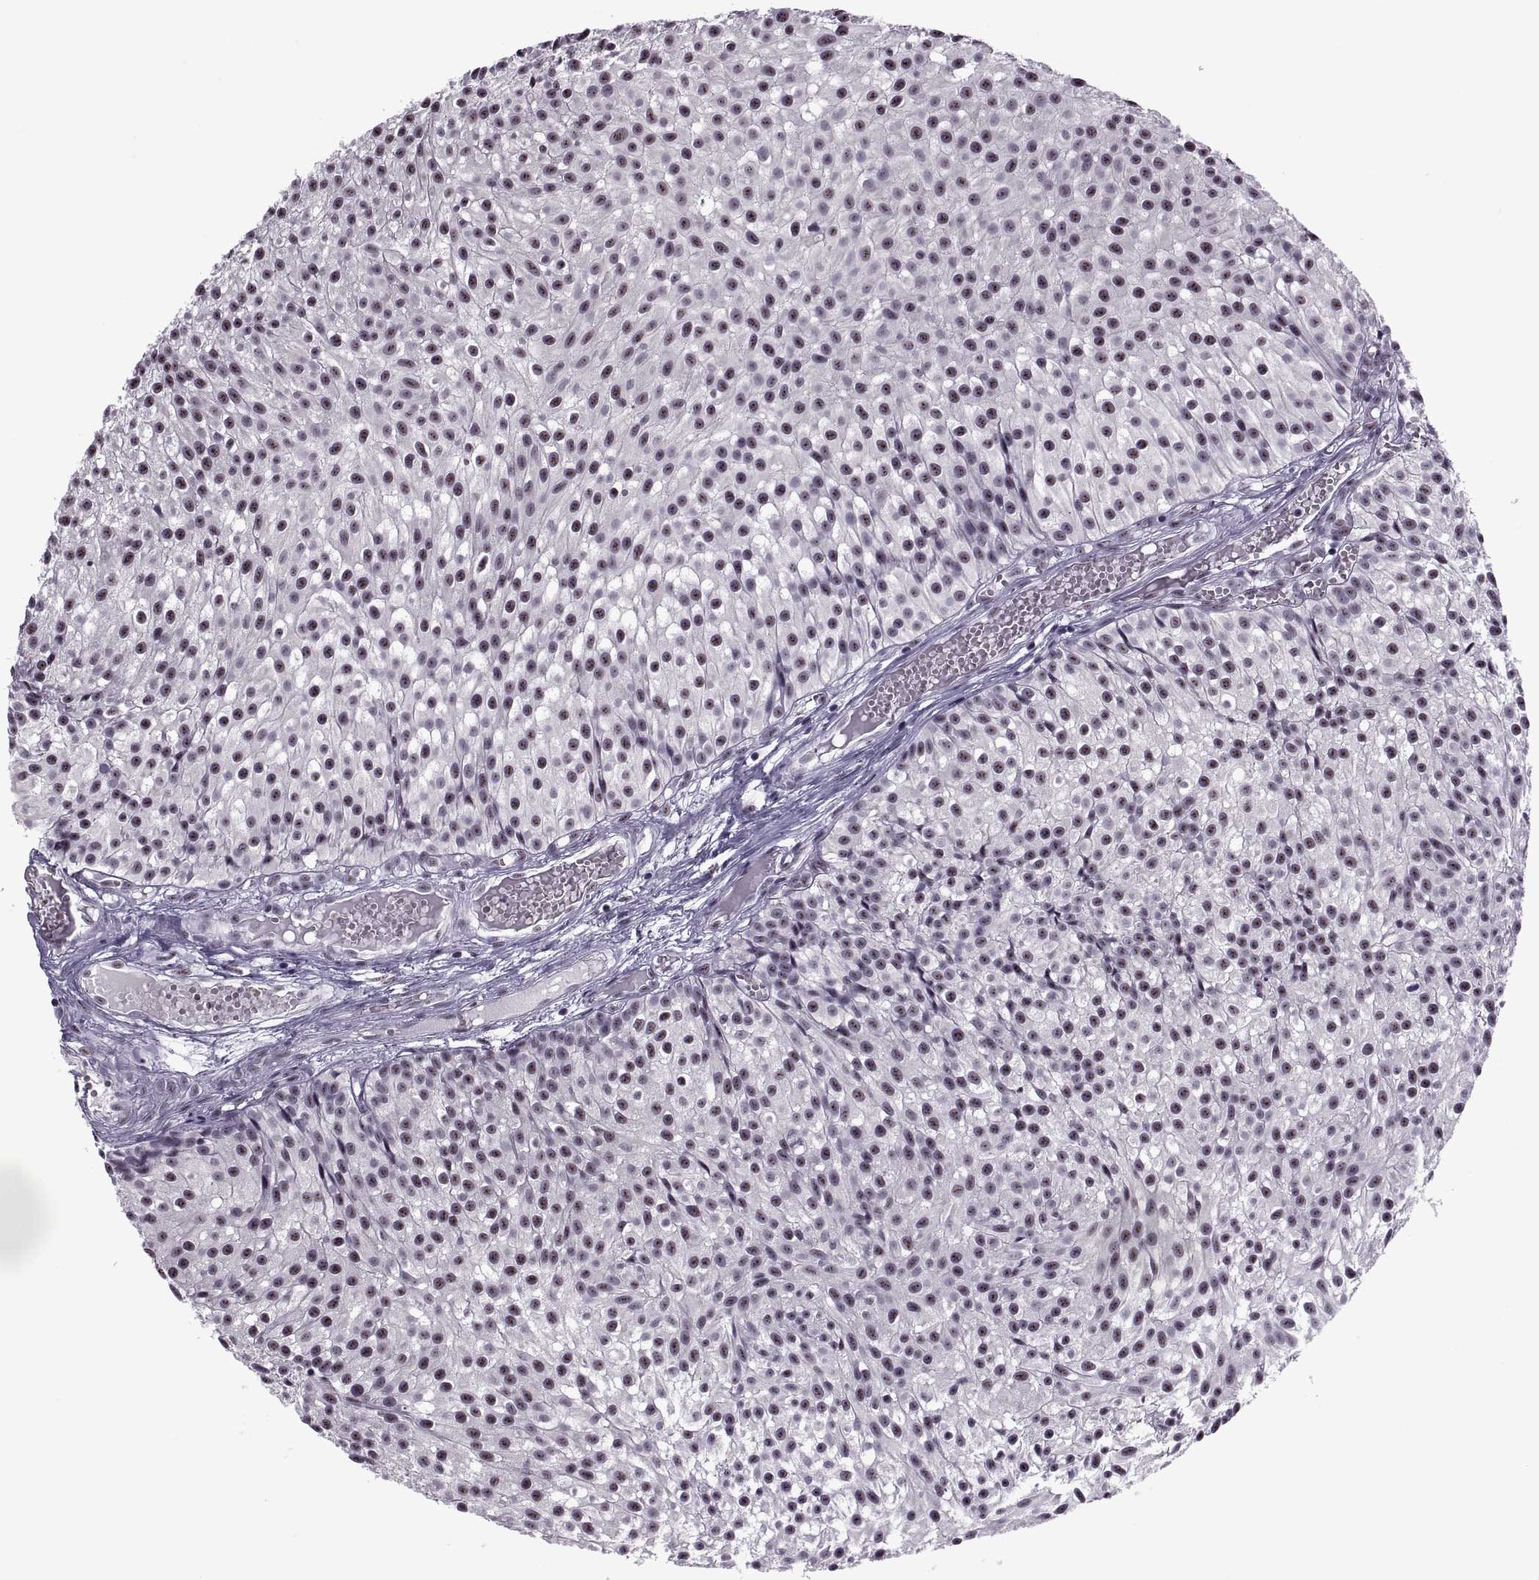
{"staining": {"intensity": "weak", "quantity": "25%-75%", "location": "nuclear"}, "tissue": "urothelial cancer", "cell_type": "Tumor cells", "image_type": "cancer", "snomed": [{"axis": "morphology", "description": "Urothelial carcinoma, Low grade"}, {"axis": "topography", "description": "Urinary bladder"}], "caption": "Protein expression analysis of human urothelial cancer reveals weak nuclear expression in about 25%-75% of tumor cells. (IHC, brightfield microscopy, high magnification).", "gene": "MAGEA4", "patient": {"sex": "male", "age": 63}}